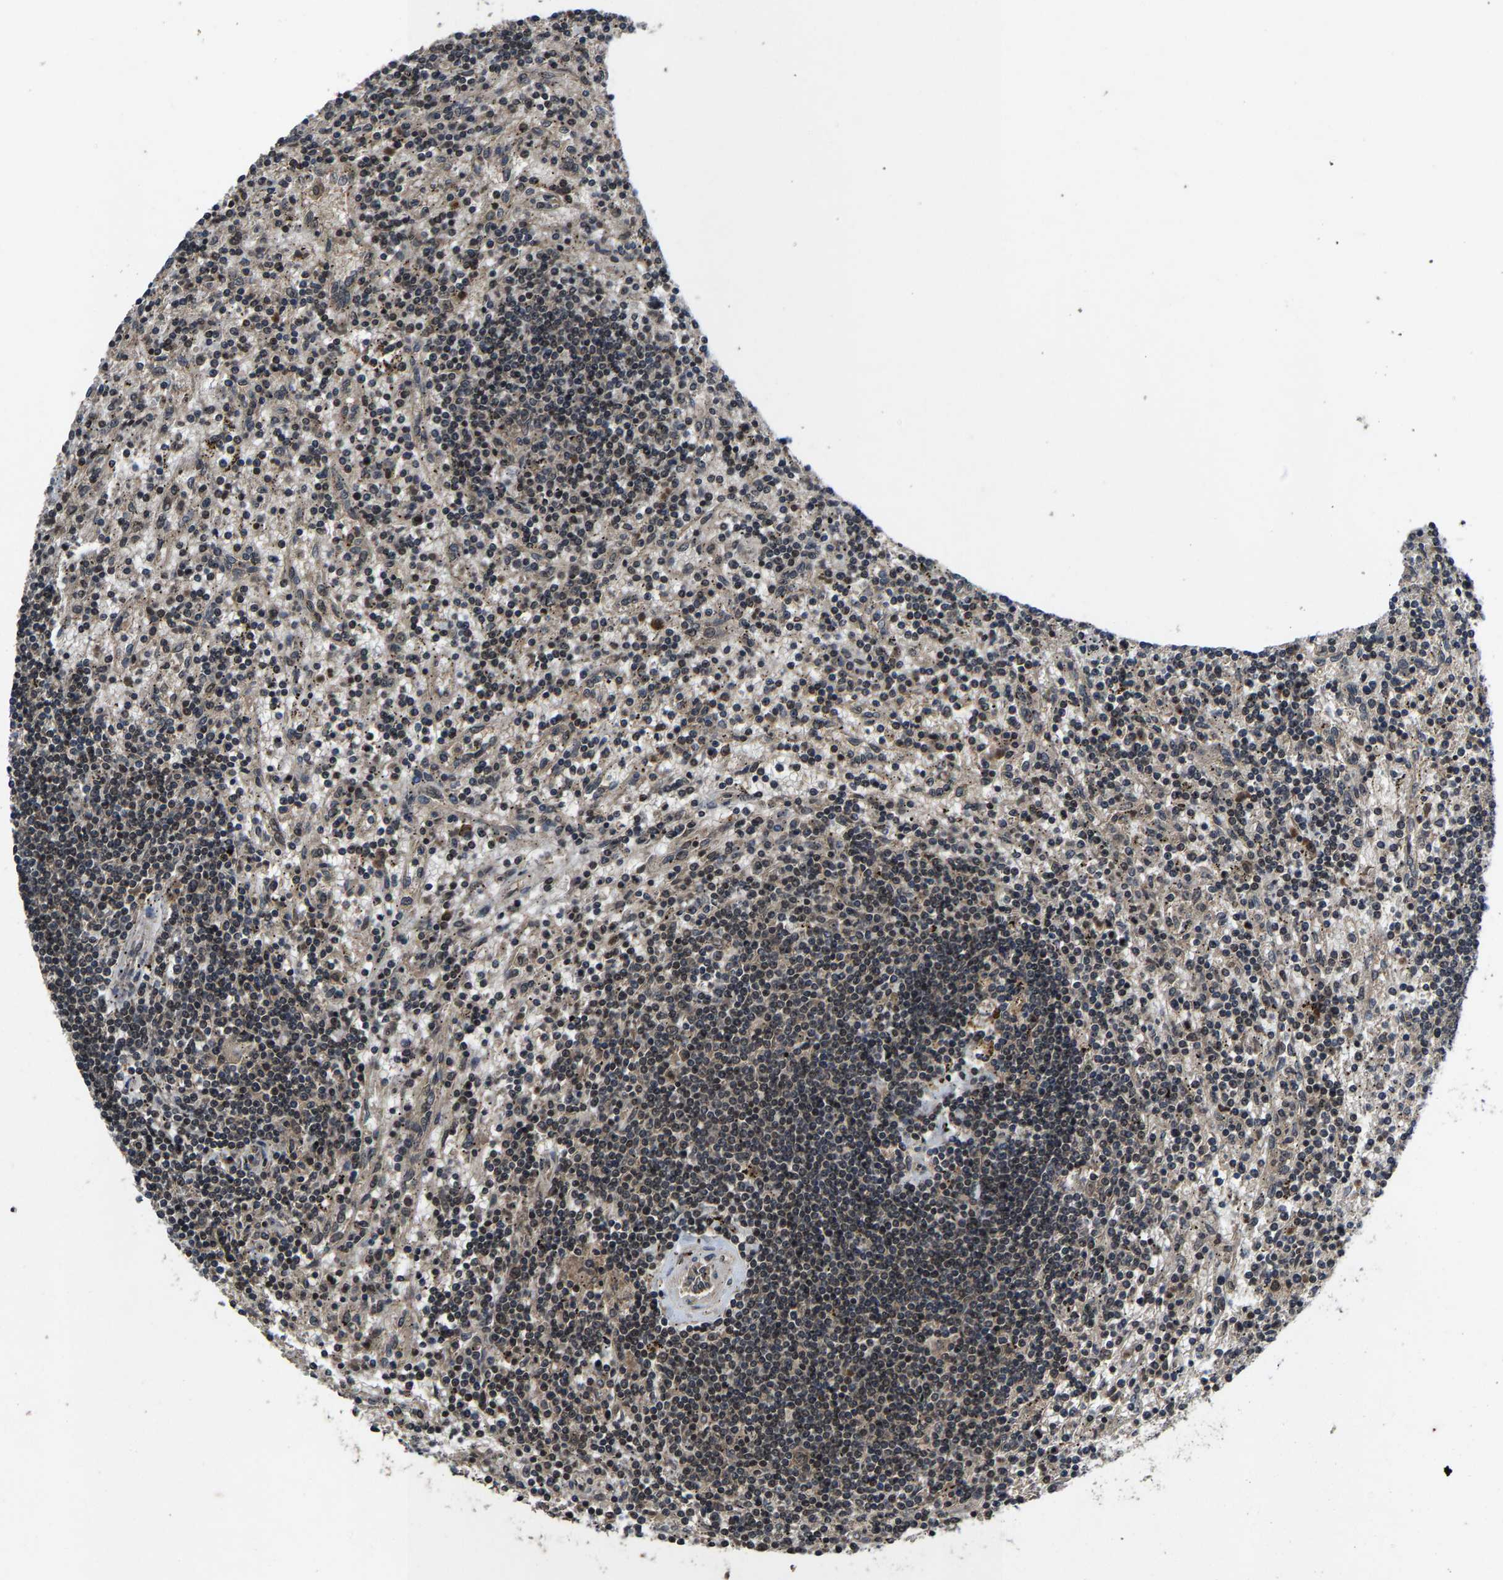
{"staining": {"intensity": "weak", "quantity": "<25%", "location": "nuclear"}, "tissue": "lymphoma", "cell_type": "Tumor cells", "image_type": "cancer", "snomed": [{"axis": "morphology", "description": "Malignant lymphoma, non-Hodgkin's type, Low grade"}, {"axis": "topography", "description": "Spleen"}], "caption": "Immunohistochemistry (IHC) of lymphoma exhibits no expression in tumor cells.", "gene": "HUWE1", "patient": {"sex": "male", "age": 76}}